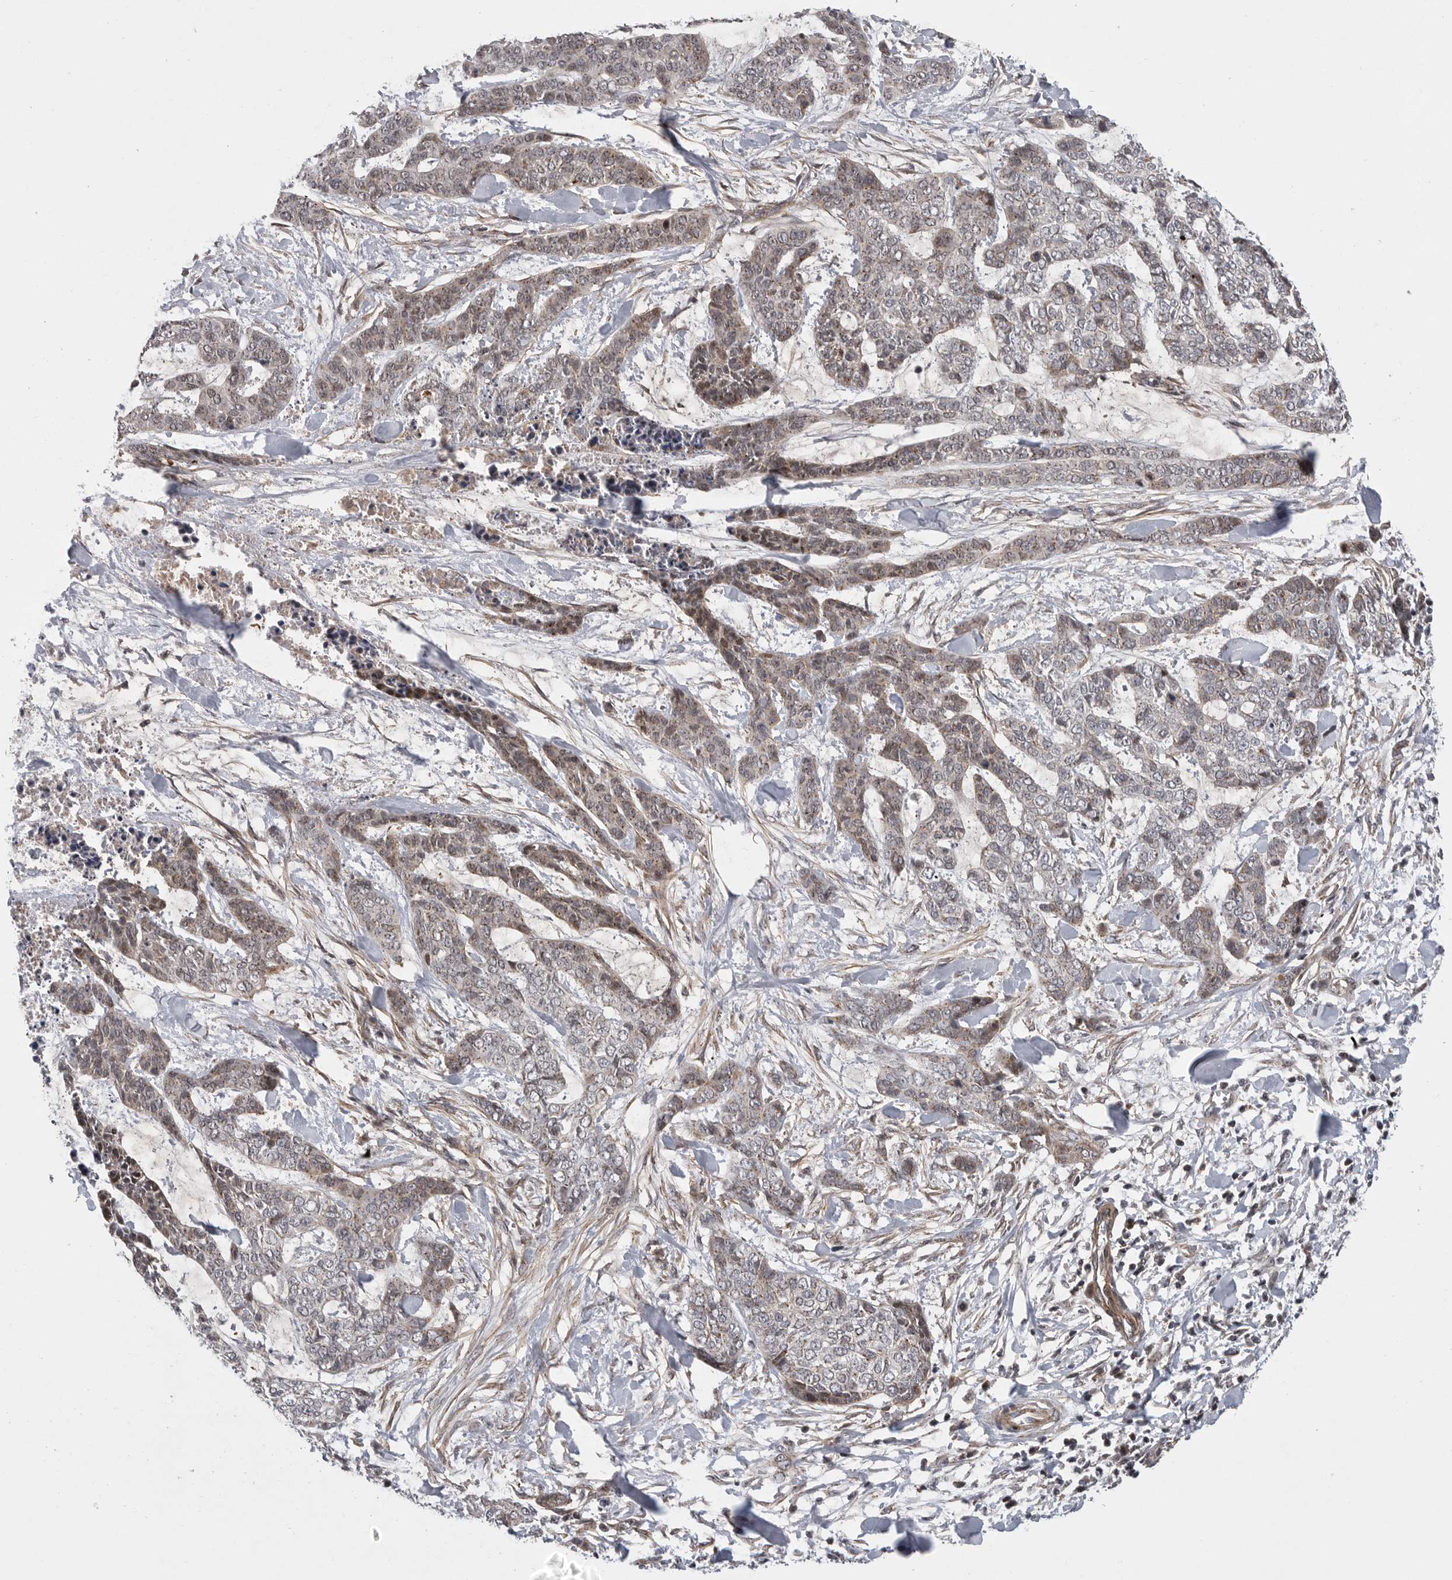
{"staining": {"intensity": "weak", "quantity": "25%-75%", "location": "cytoplasmic/membranous"}, "tissue": "skin cancer", "cell_type": "Tumor cells", "image_type": "cancer", "snomed": [{"axis": "morphology", "description": "Basal cell carcinoma"}, {"axis": "topography", "description": "Skin"}], "caption": "Tumor cells reveal low levels of weak cytoplasmic/membranous positivity in about 25%-75% of cells in skin cancer (basal cell carcinoma). The staining was performed using DAB to visualize the protein expression in brown, while the nuclei were stained in blue with hematoxylin (Magnification: 20x).", "gene": "TMPRSS11F", "patient": {"sex": "female", "age": 64}}